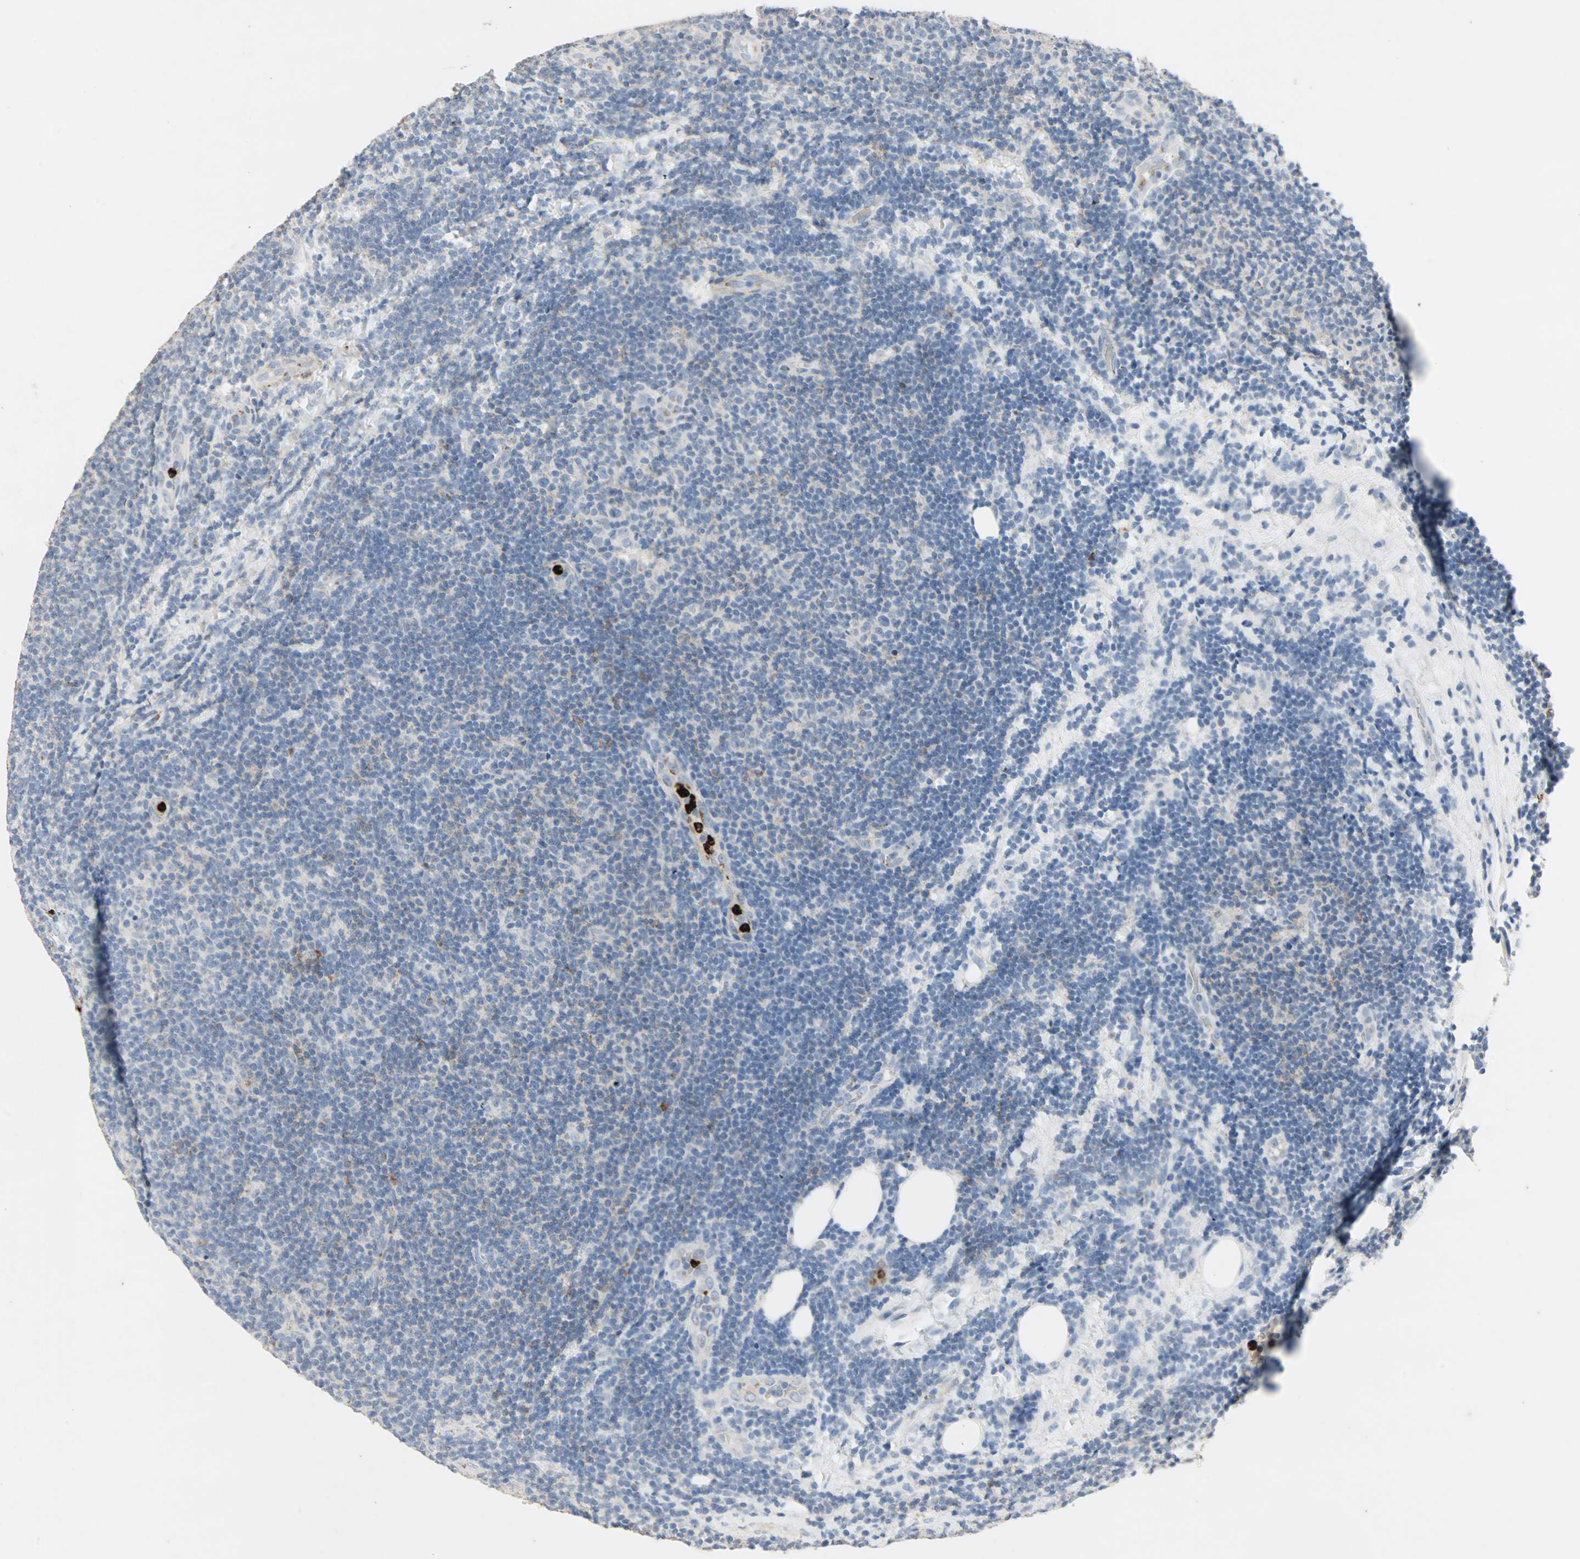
{"staining": {"intensity": "negative", "quantity": "none", "location": "none"}, "tissue": "lymphoma", "cell_type": "Tumor cells", "image_type": "cancer", "snomed": [{"axis": "morphology", "description": "Malignant lymphoma, non-Hodgkin's type, Low grade"}, {"axis": "topography", "description": "Lymph node"}], "caption": "The micrograph exhibits no staining of tumor cells in low-grade malignant lymphoma, non-Hodgkin's type.", "gene": "CEACAM6", "patient": {"sex": "male", "age": 83}}